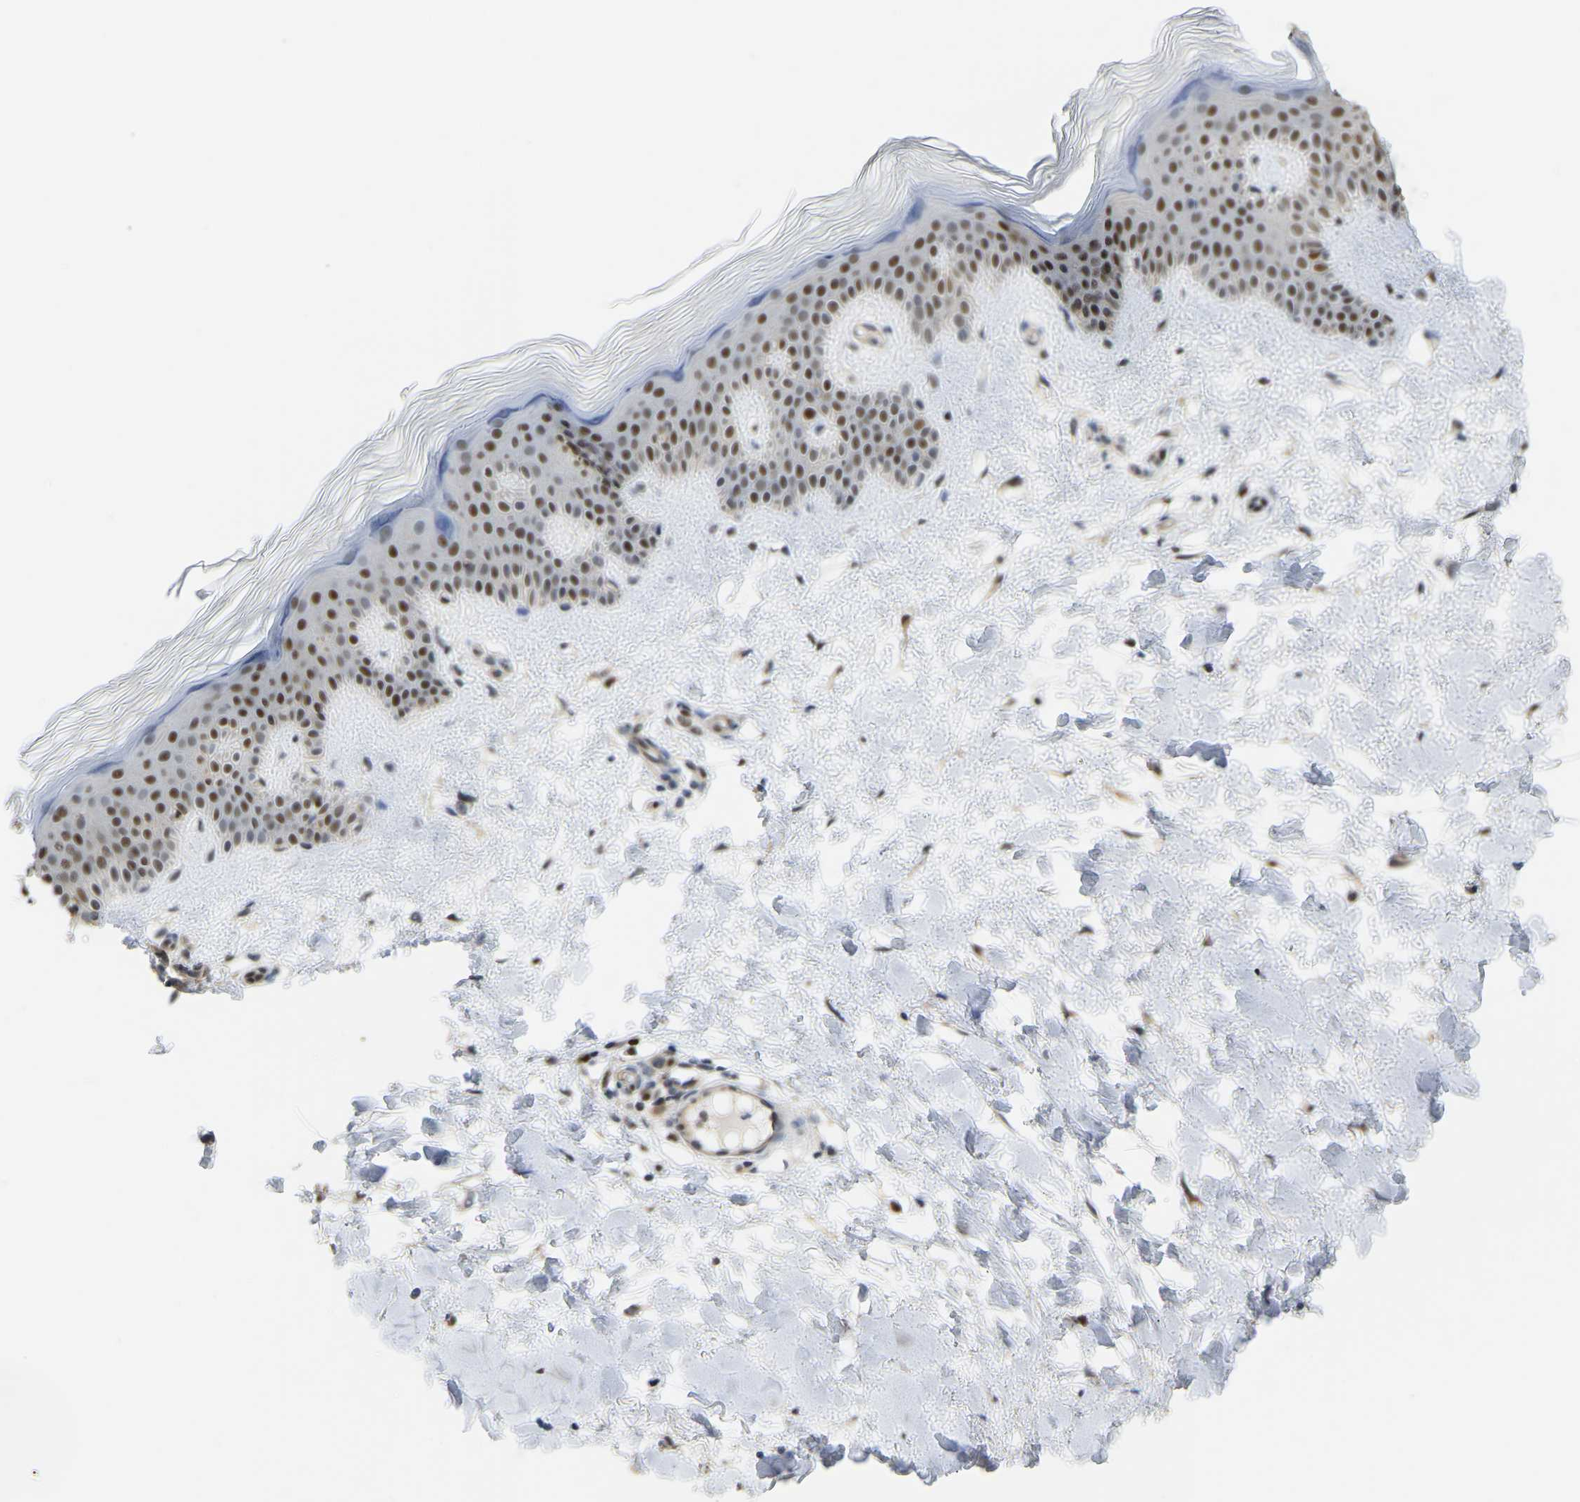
{"staining": {"intensity": "moderate", "quantity": "25%-75%", "location": "nuclear"}, "tissue": "skin", "cell_type": "Fibroblasts", "image_type": "normal", "snomed": [{"axis": "morphology", "description": "Normal tissue, NOS"}, {"axis": "morphology", "description": "Malignant melanoma, Metastatic site"}, {"axis": "topography", "description": "Skin"}], "caption": "Protein staining demonstrates moderate nuclear staining in approximately 25%-75% of fibroblasts in benign skin.", "gene": "KLRG2", "patient": {"sex": "male", "age": 41}}